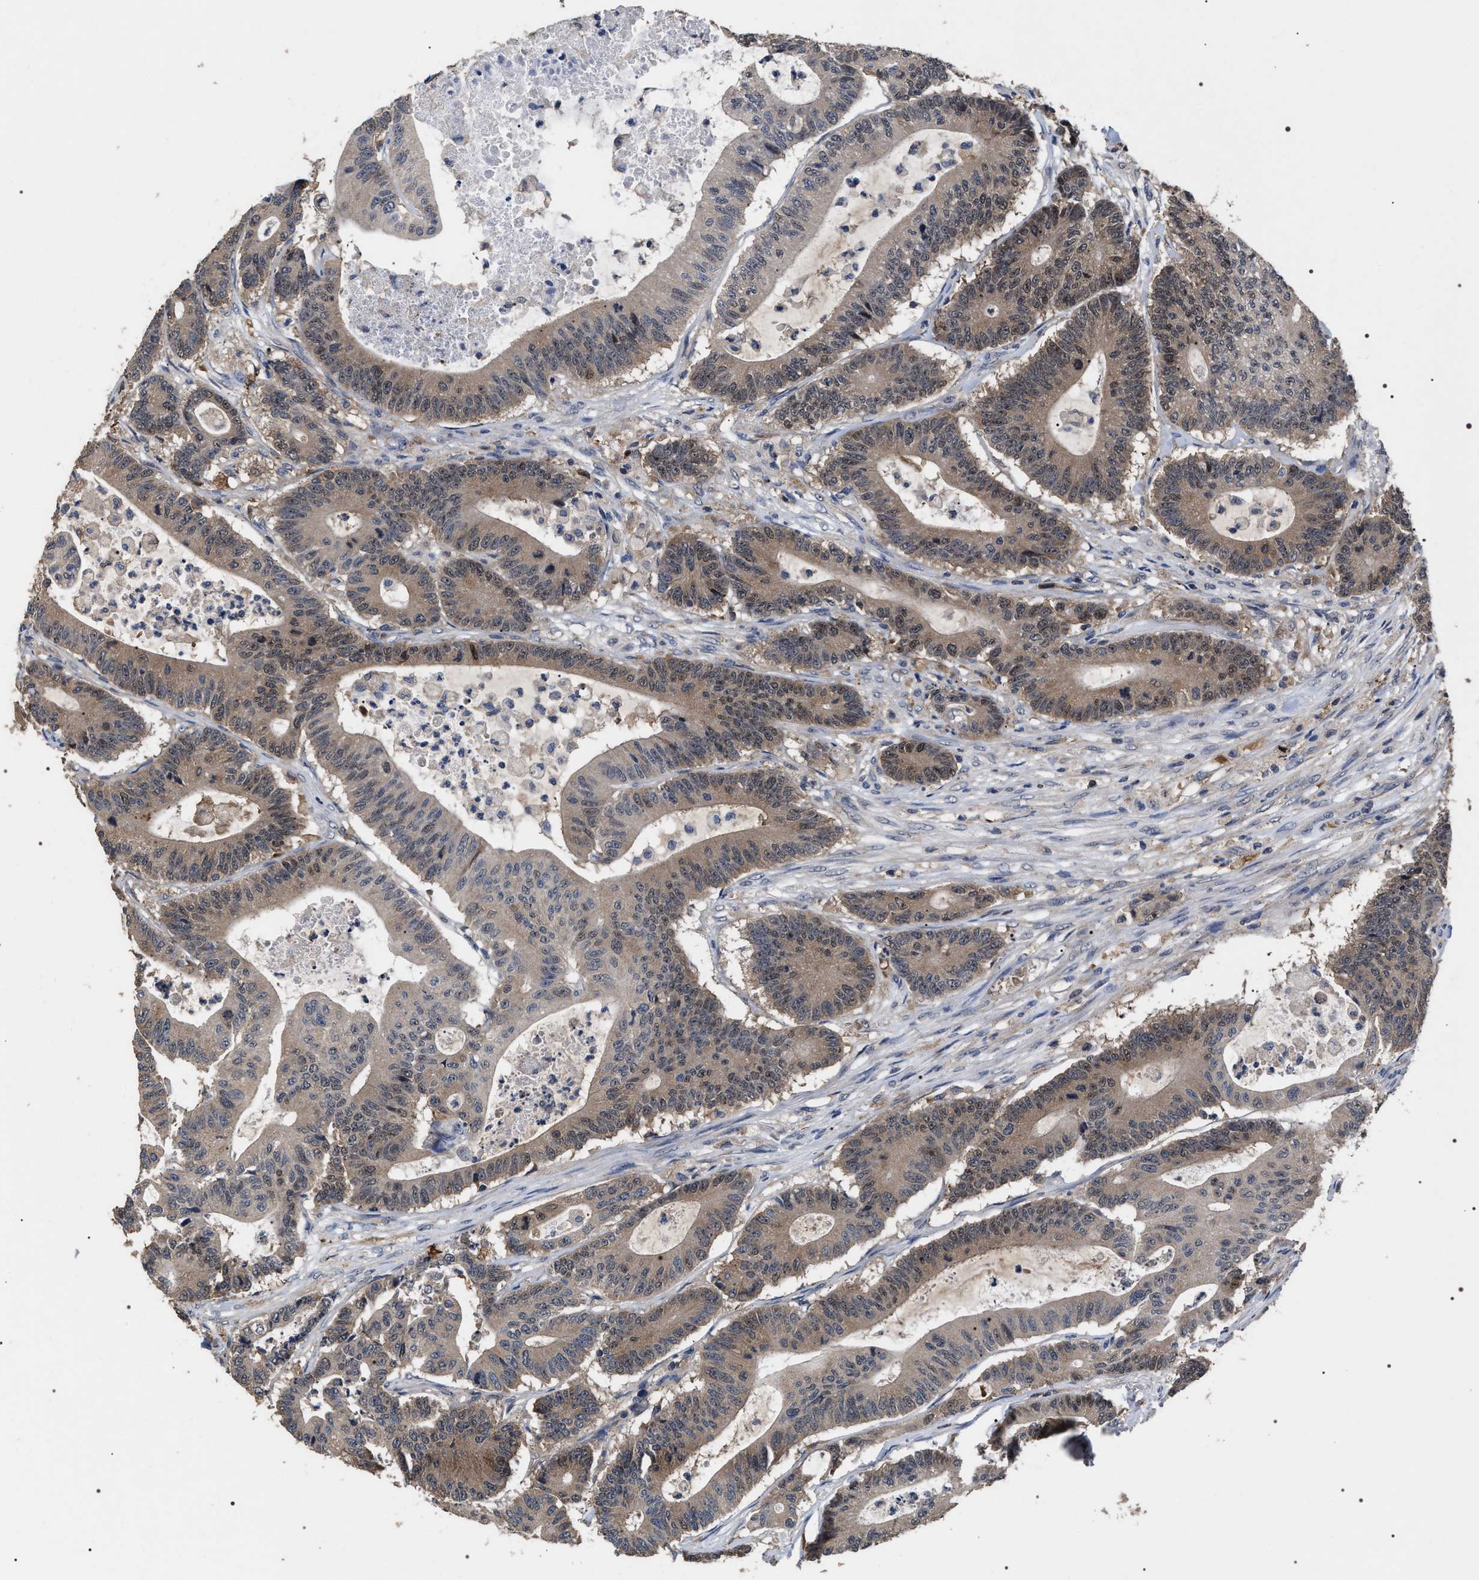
{"staining": {"intensity": "weak", "quantity": "25%-75%", "location": "cytoplasmic/membranous,nuclear"}, "tissue": "colorectal cancer", "cell_type": "Tumor cells", "image_type": "cancer", "snomed": [{"axis": "morphology", "description": "Adenocarcinoma, NOS"}, {"axis": "topography", "description": "Colon"}], "caption": "Tumor cells display low levels of weak cytoplasmic/membranous and nuclear positivity in approximately 25%-75% of cells in human colorectal cancer.", "gene": "UPF3A", "patient": {"sex": "female", "age": 84}}